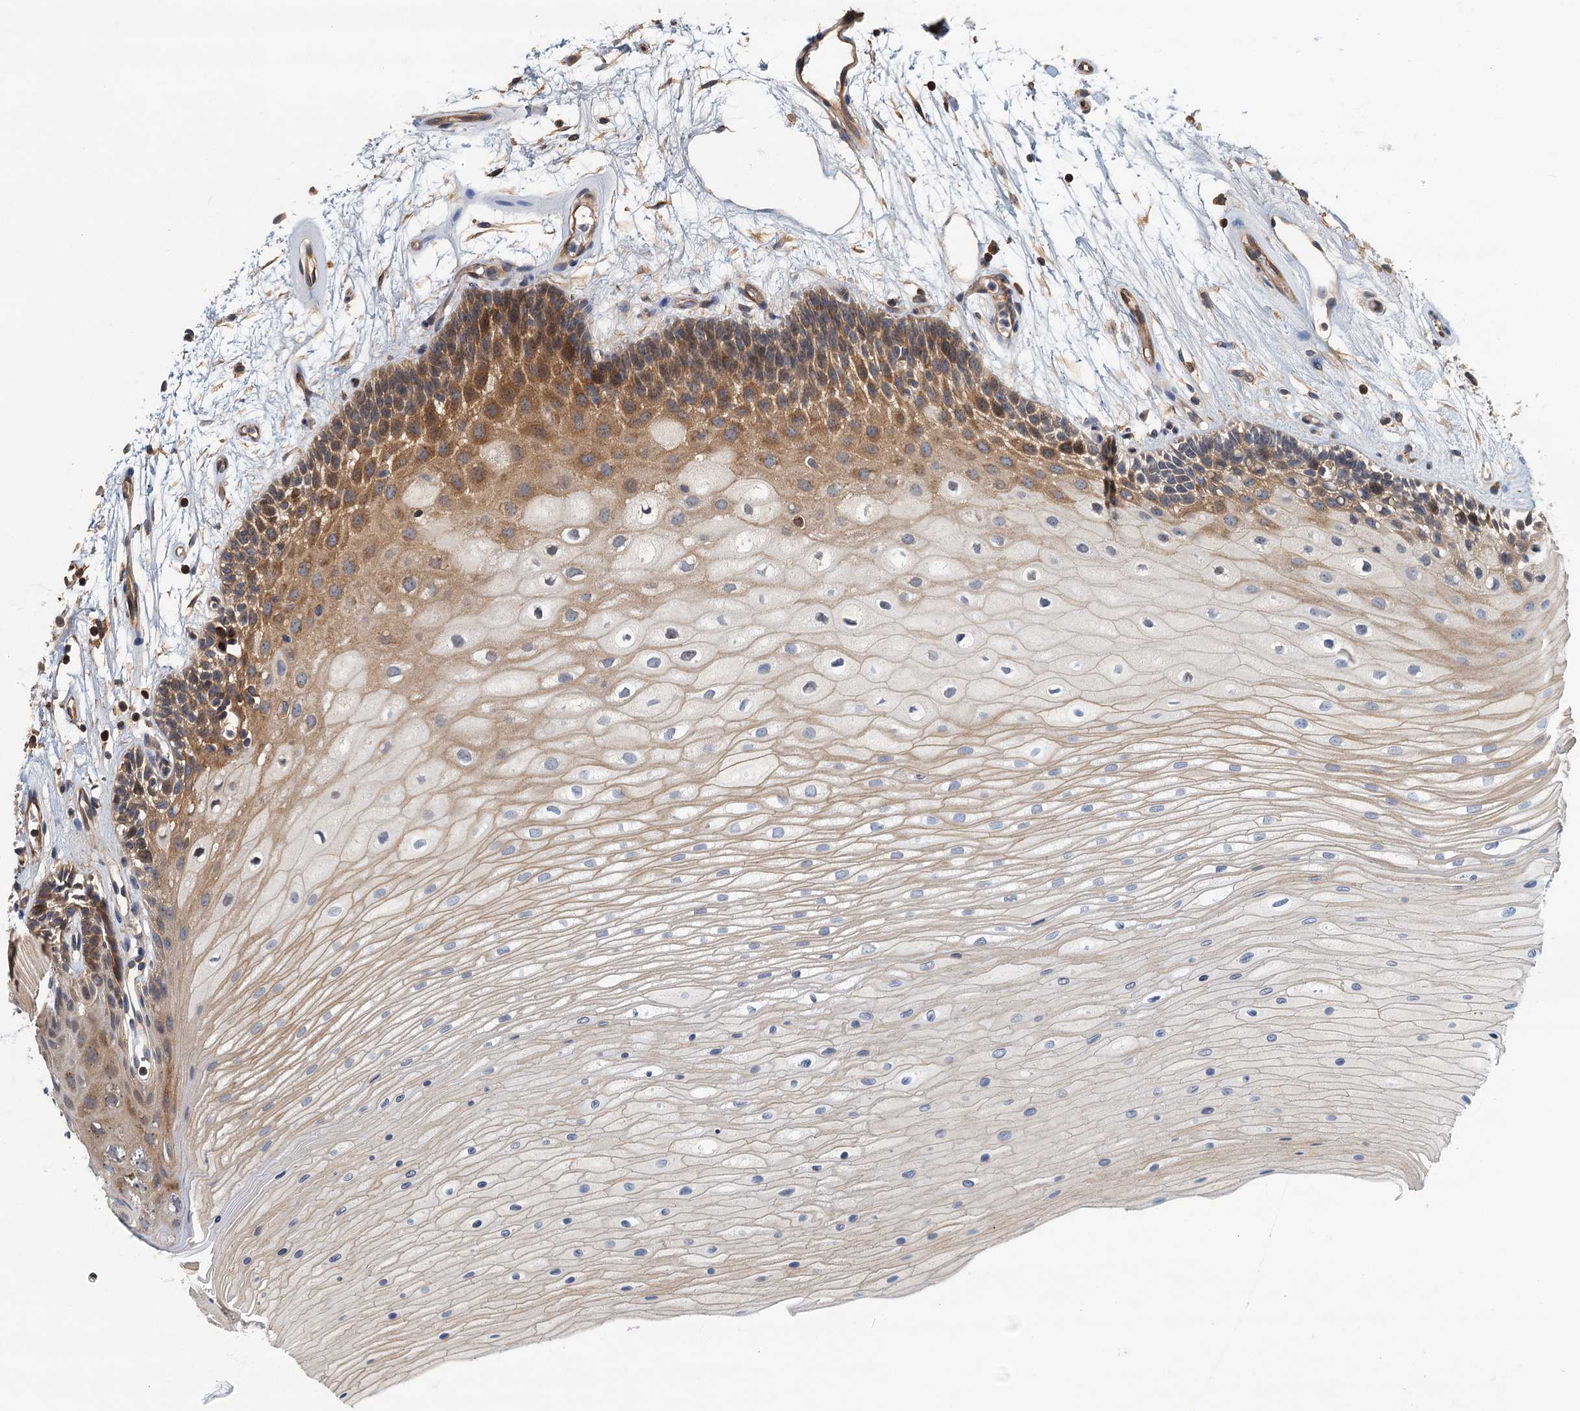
{"staining": {"intensity": "moderate", "quantity": "25%-75%", "location": "cytoplasmic/membranous"}, "tissue": "oral mucosa", "cell_type": "Squamous epithelial cells", "image_type": "normal", "snomed": [{"axis": "morphology", "description": "Normal tissue, NOS"}, {"axis": "topography", "description": "Oral tissue"}], "caption": "This is an image of IHC staining of normal oral mucosa, which shows moderate positivity in the cytoplasmic/membranous of squamous epithelial cells.", "gene": "CKAP2L", "patient": {"sex": "female", "age": 80}}